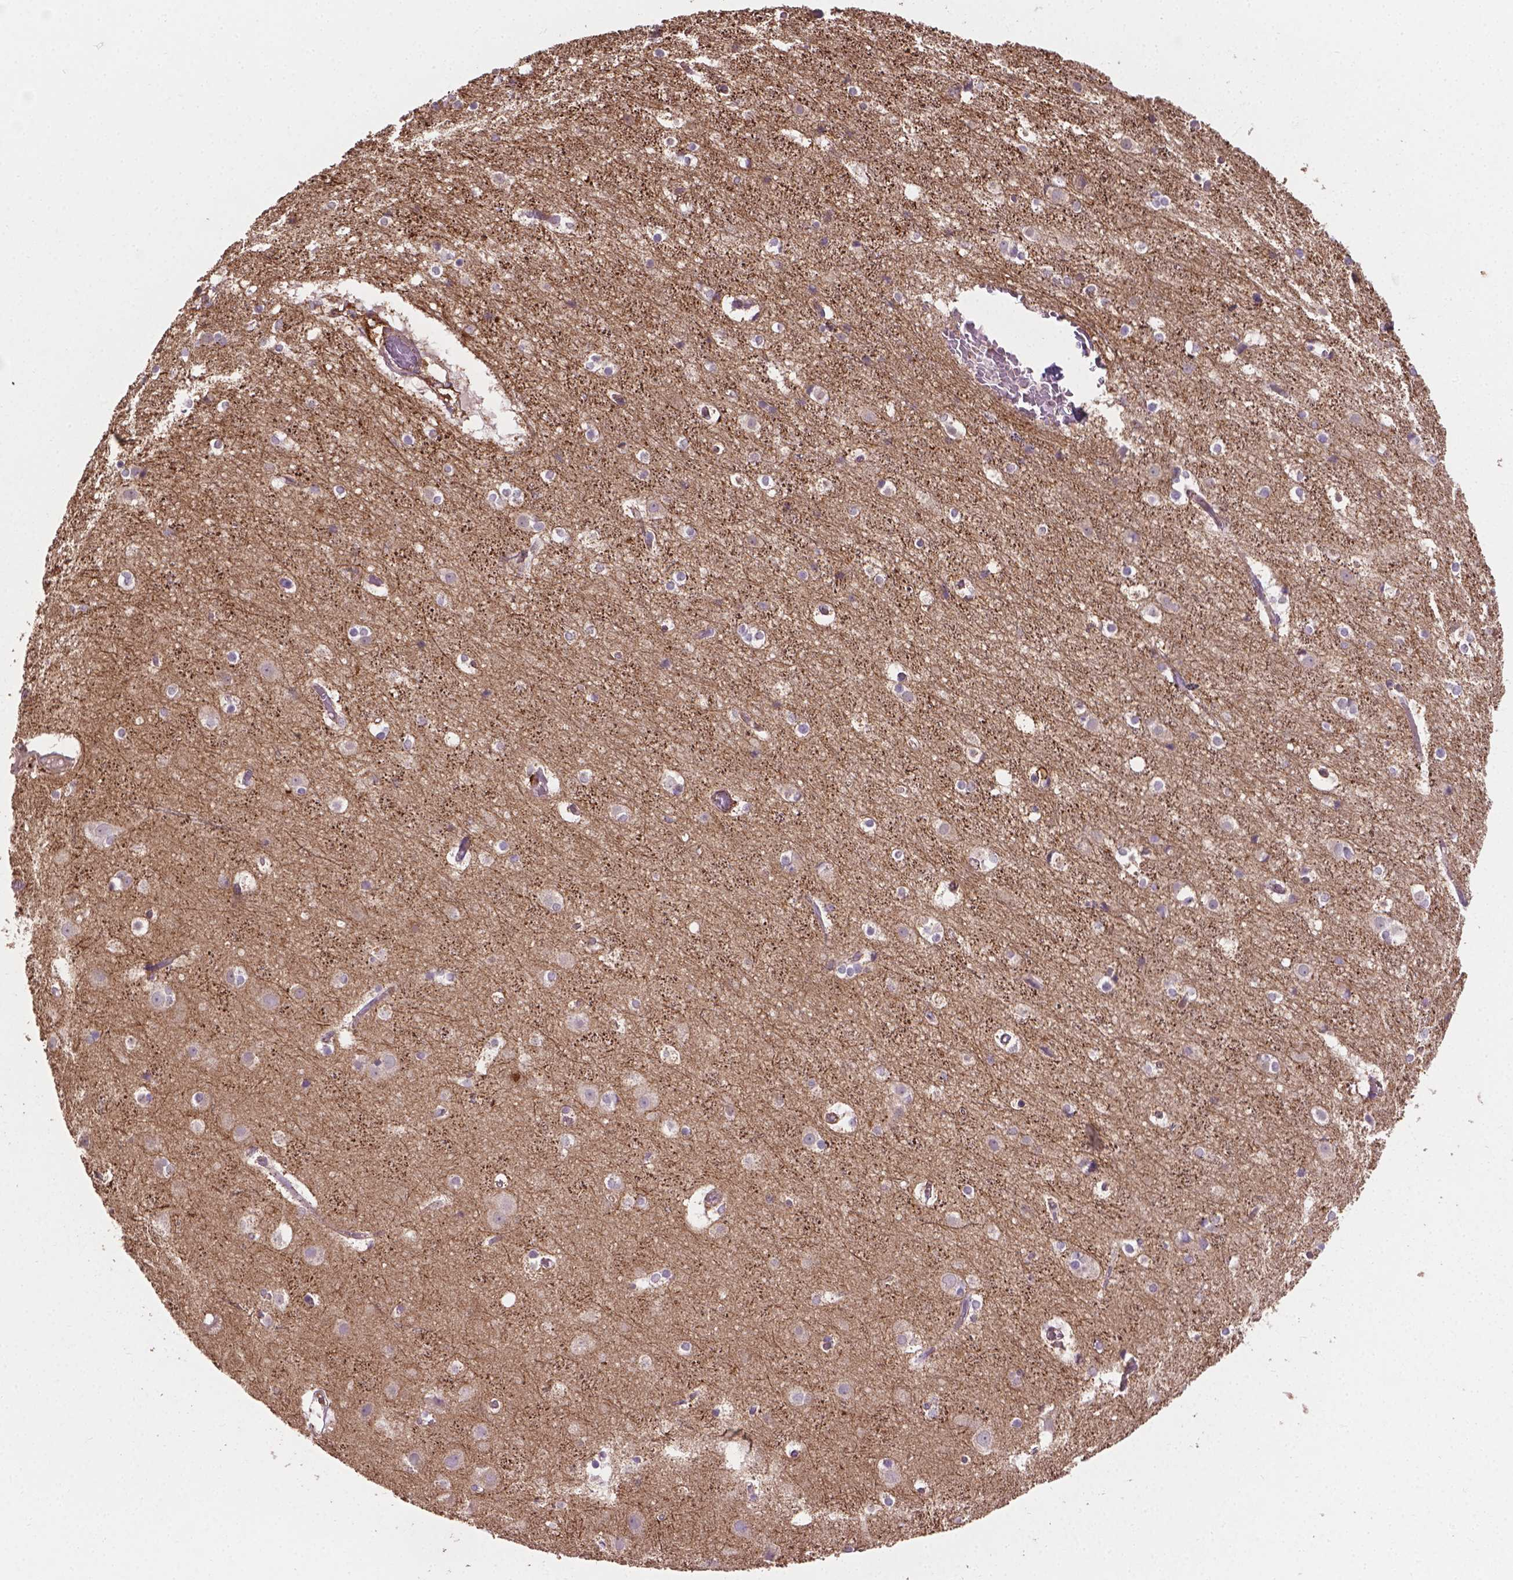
{"staining": {"intensity": "negative", "quantity": "none", "location": "none"}, "tissue": "cerebral cortex", "cell_type": "Endothelial cells", "image_type": "normal", "snomed": [{"axis": "morphology", "description": "Normal tissue, NOS"}, {"axis": "topography", "description": "Cerebral cortex"}], "caption": "Immunohistochemistry of unremarkable cerebral cortex shows no positivity in endothelial cells. (DAB IHC with hematoxylin counter stain).", "gene": "TCAF1", "patient": {"sex": "female", "age": 52}}